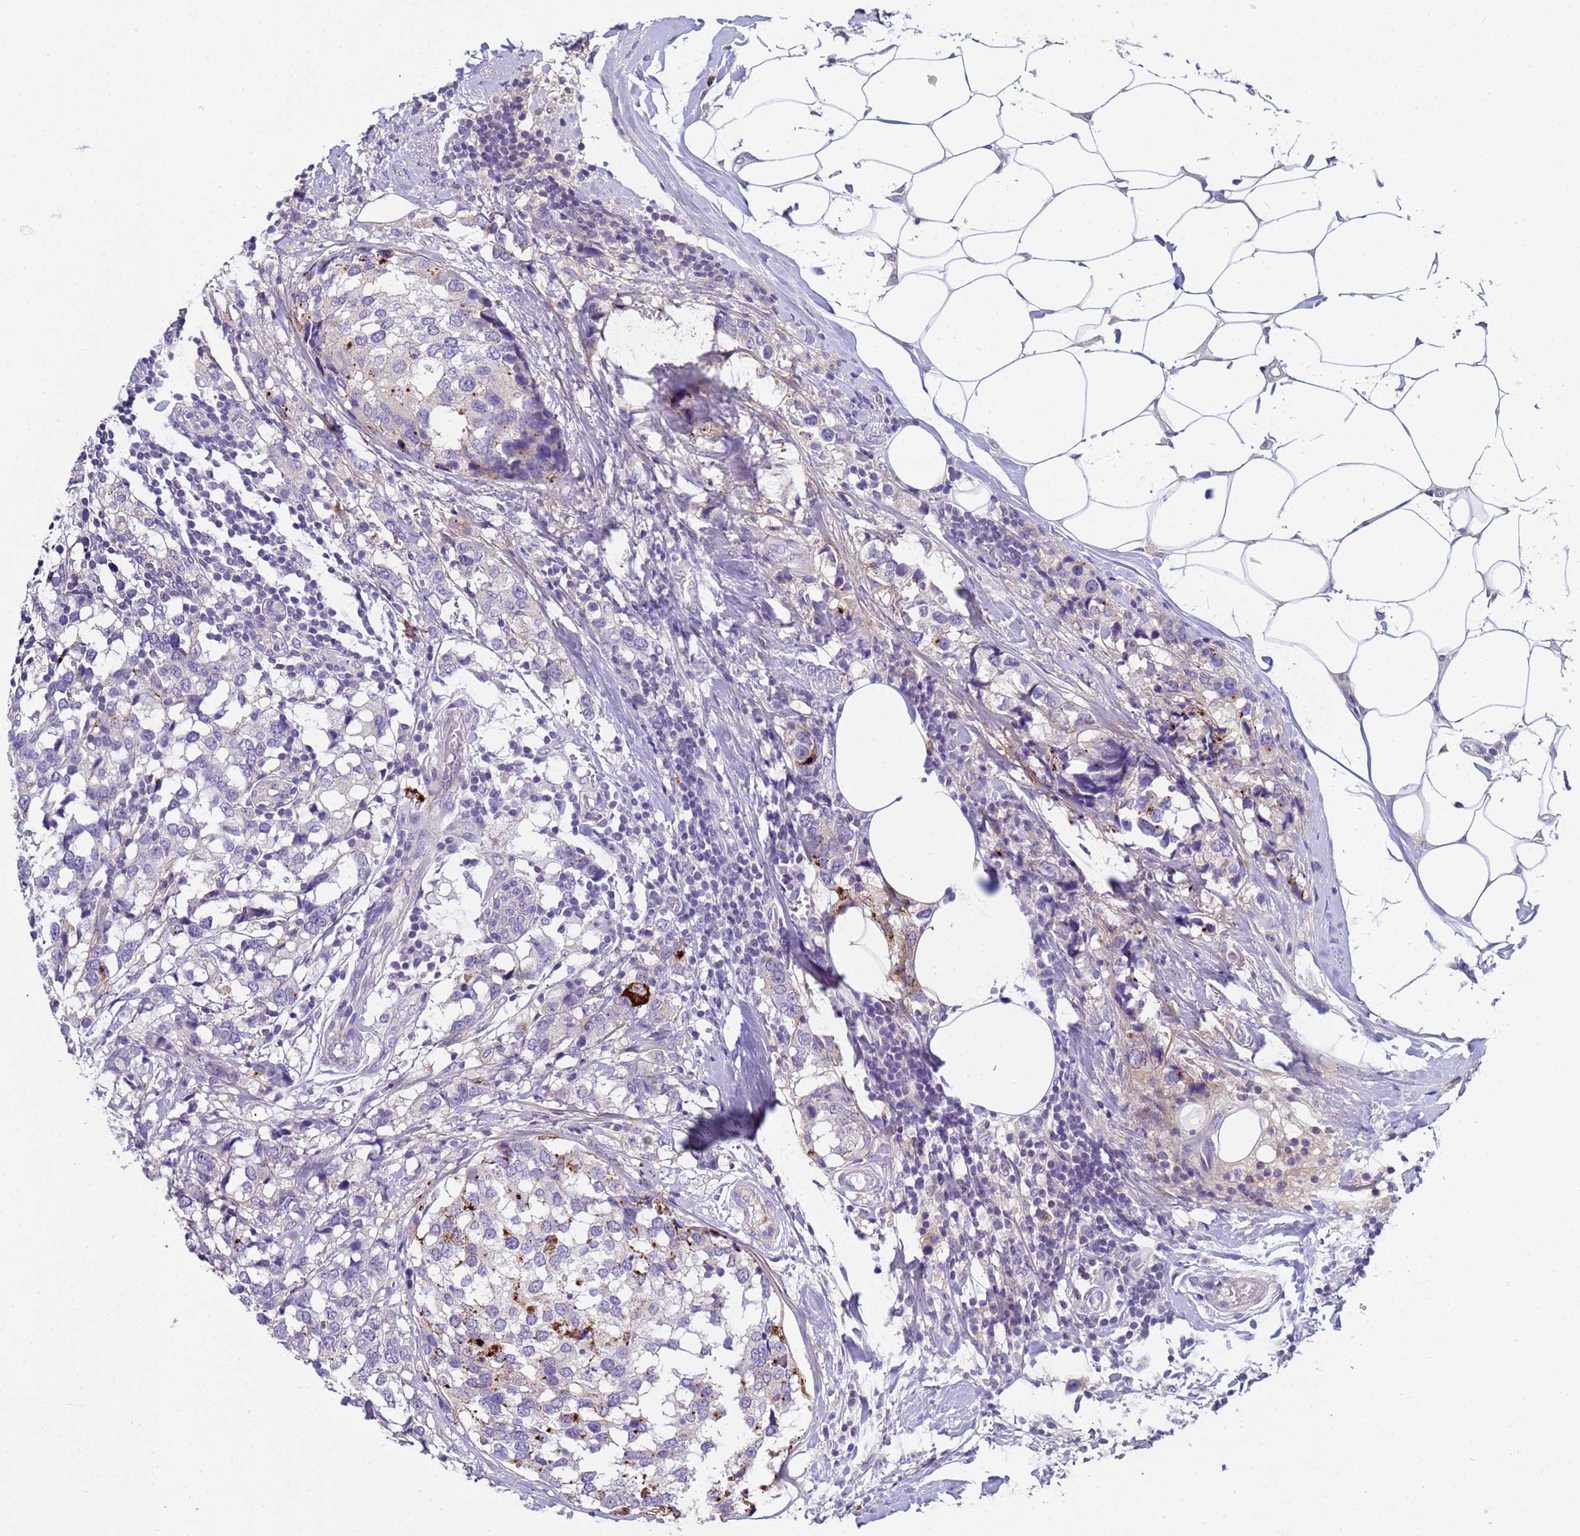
{"staining": {"intensity": "negative", "quantity": "none", "location": "none"}, "tissue": "breast cancer", "cell_type": "Tumor cells", "image_type": "cancer", "snomed": [{"axis": "morphology", "description": "Lobular carcinoma"}, {"axis": "topography", "description": "Breast"}], "caption": "Tumor cells are negative for protein expression in human breast lobular carcinoma.", "gene": "TRIM51", "patient": {"sex": "female", "age": 59}}